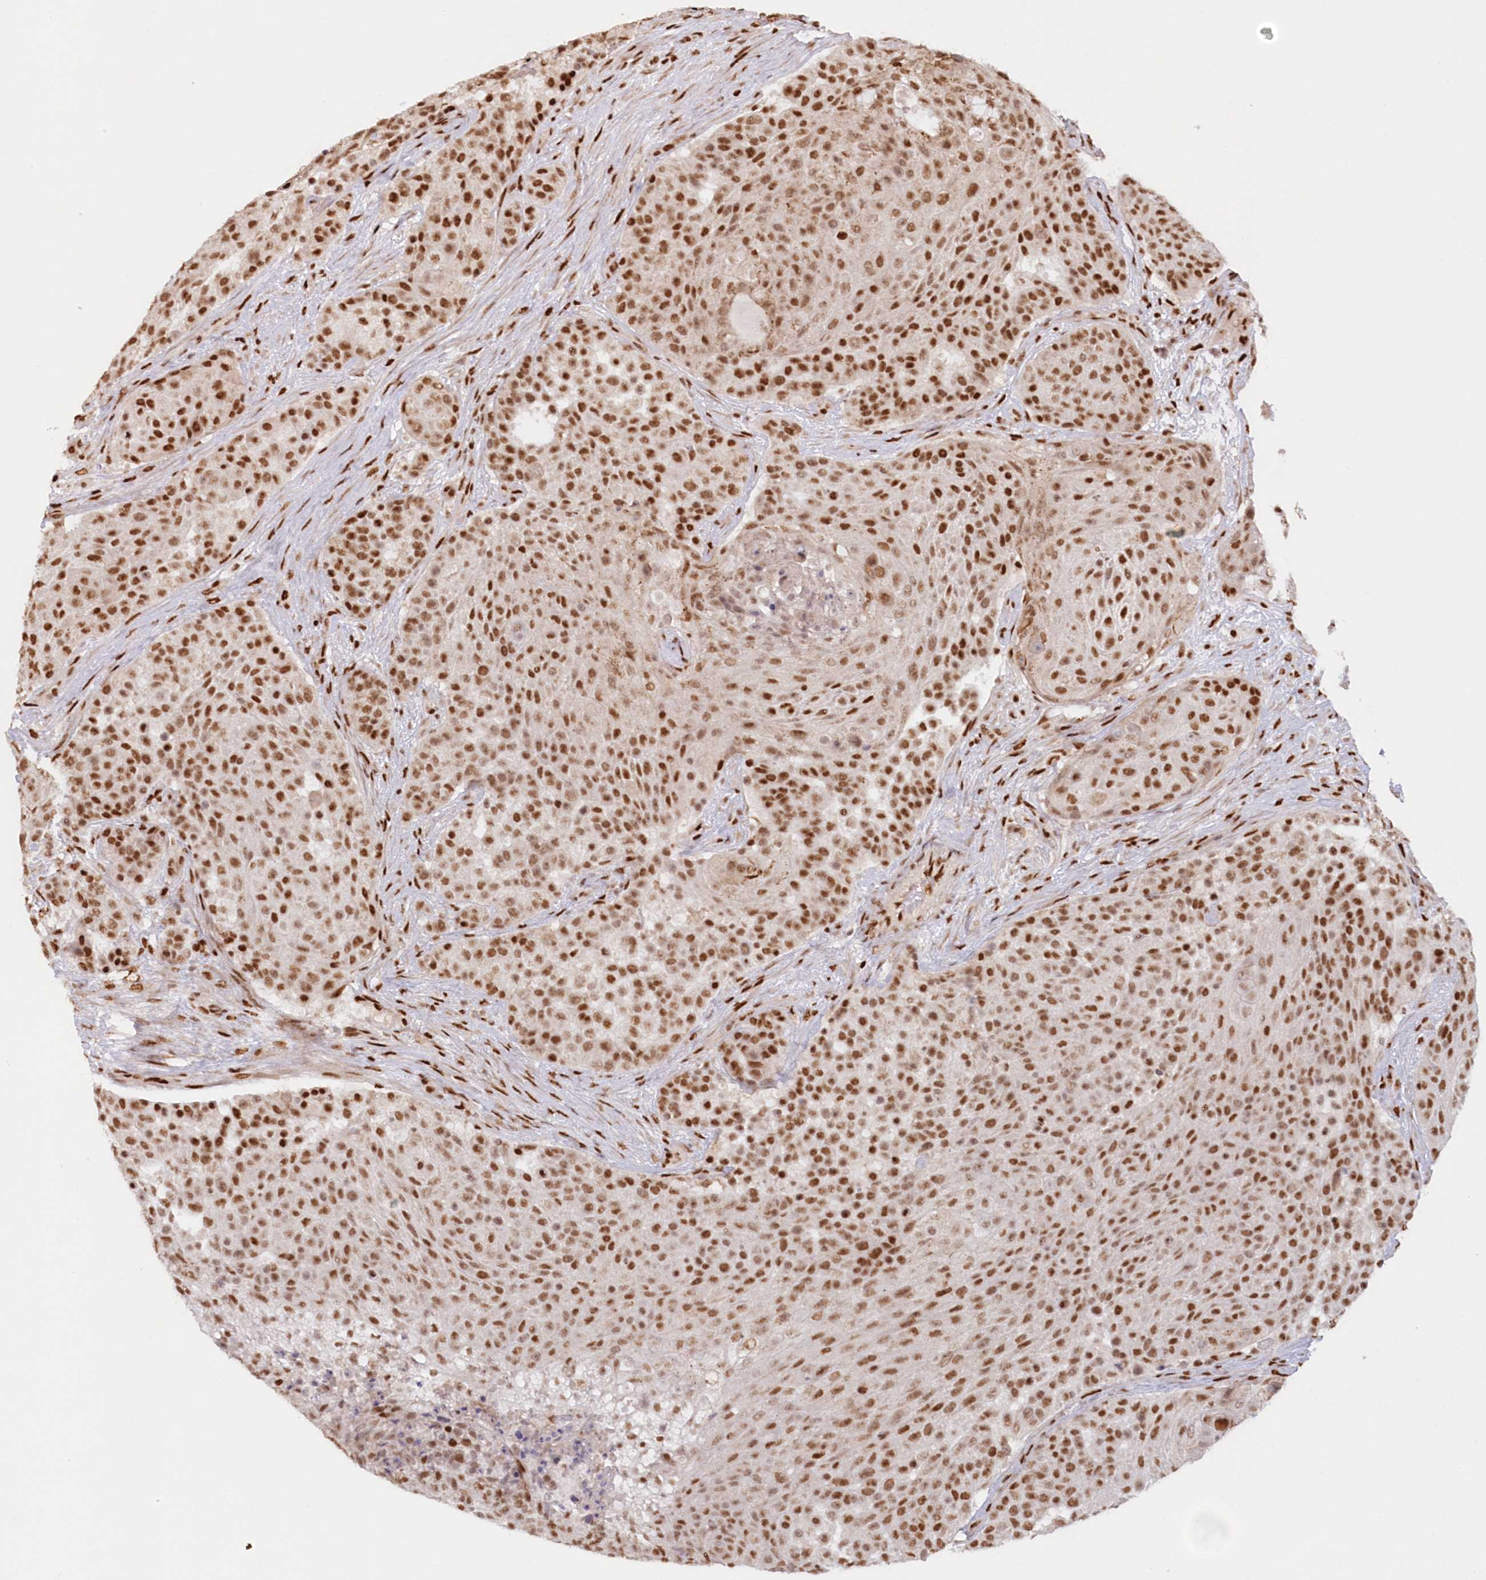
{"staining": {"intensity": "moderate", "quantity": ">75%", "location": "nuclear"}, "tissue": "urothelial cancer", "cell_type": "Tumor cells", "image_type": "cancer", "snomed": [{"axis": "morphology", "description": "Urothelial carcinoma, High grade"}, {"axis": "topography", "description": "Urinary bladder"}], "caption": "IHC (DAB) staining of human high-grade urothelial carcinoma demonstrates moderate nuclear protein expression in about >75% of tumor cells. (DAB (3,3'-diaminobenzidine) = brown stain, brightfield microscopy at high magnification).", "gene": "POLR2B", "patient": {"sex": "female", "age": 63}}